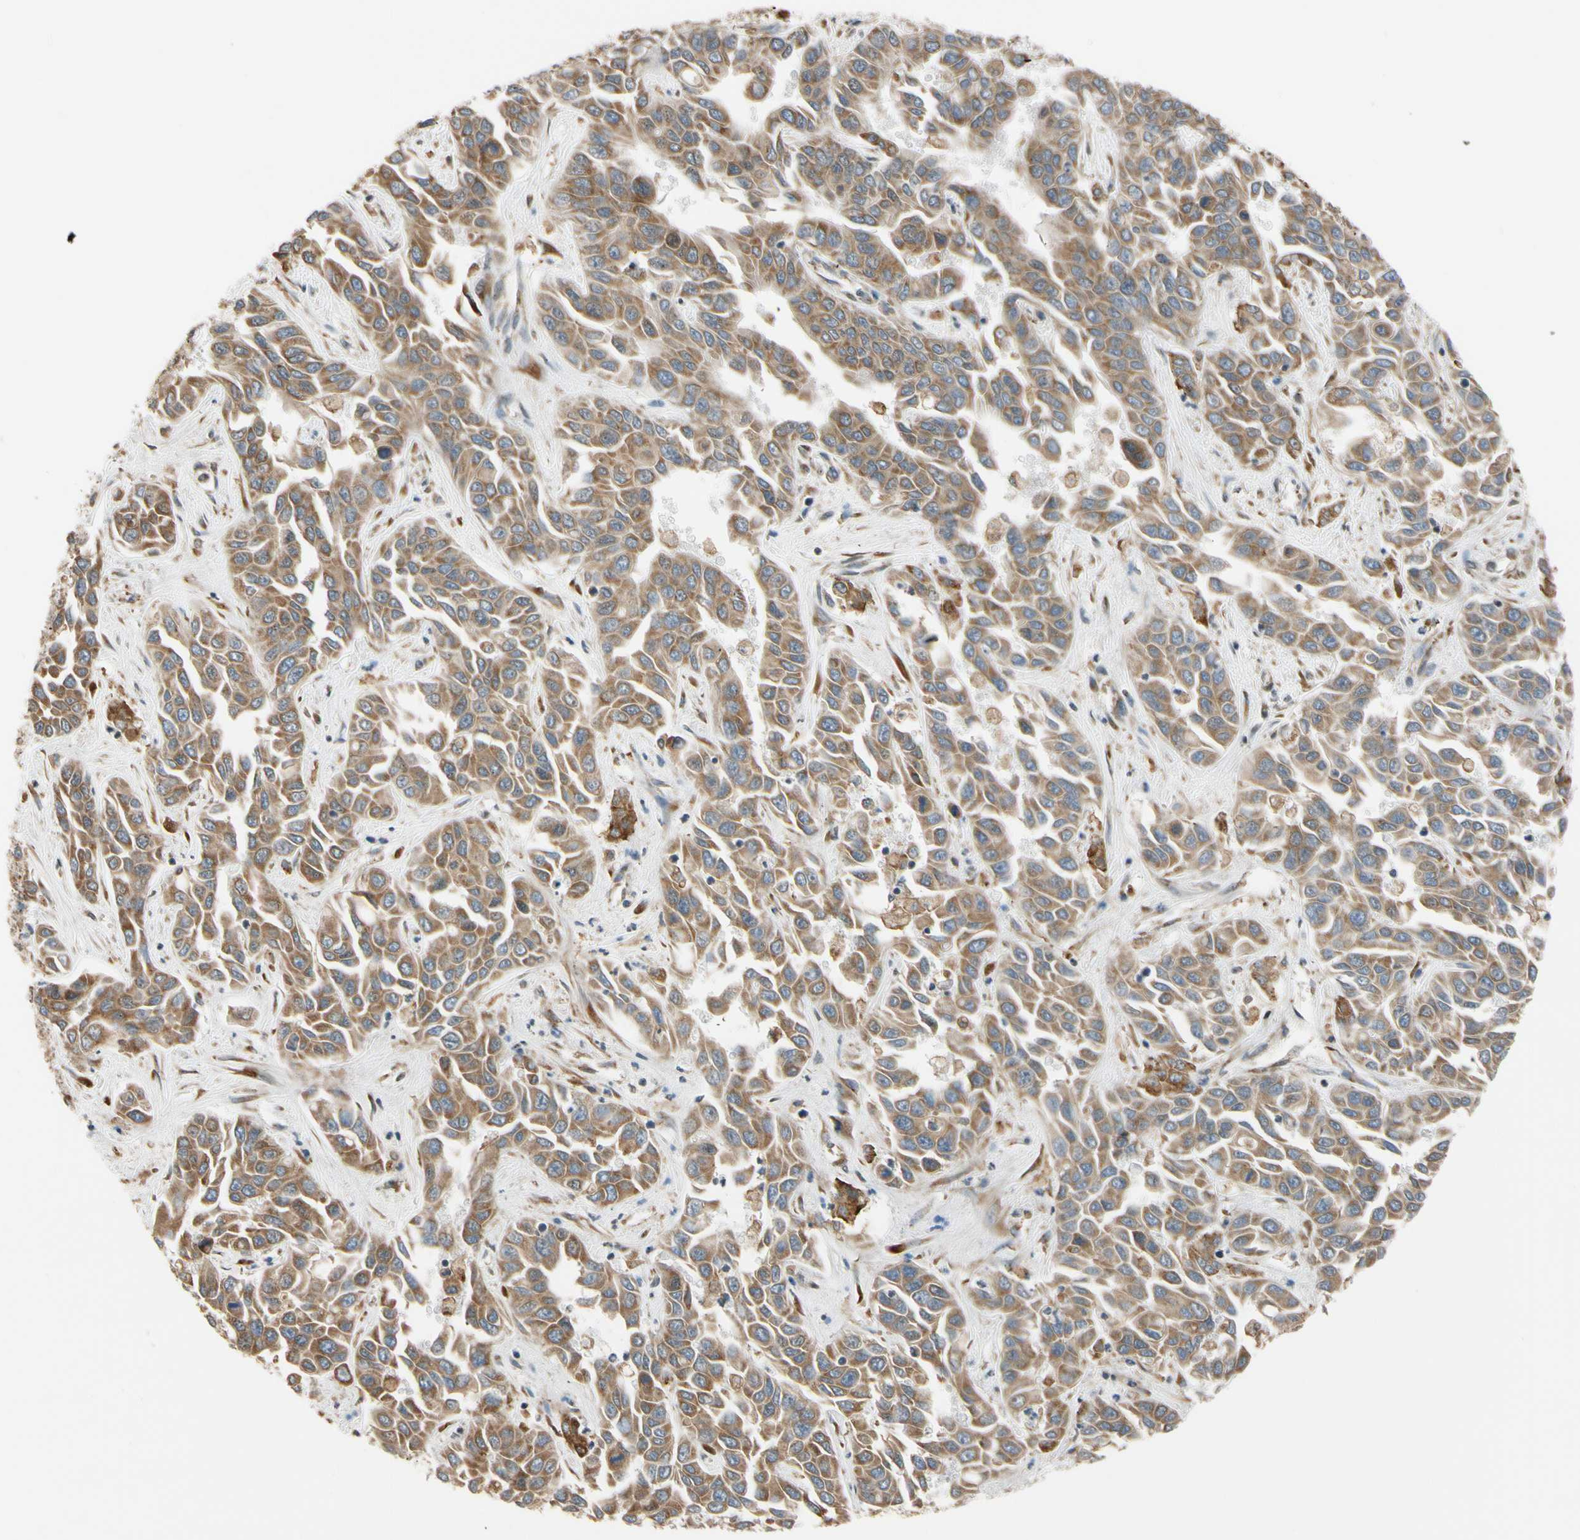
{"staining": {"intensity": "moderate", "quantity": ">75%", "location": "cytoplasmic/membranous"}, "tissue": "liver cancer", "cell_type": "Tumor cells", "image_type": "cancer", "snomed": [{"axis": "morphology", "description": "Cholangiocarcinoma"}, {"axis": "topography", "description": "Liver"}], "caption": "Moderate cytoplasmic/membranous staining for a protein is appreciated in approximately >75% of tumor cells of cholangiocarcinoma (liver) using immunohistochemistry (IHC).", "gene": "RPN2", "patient": {"sex": "female", "age": 52}}